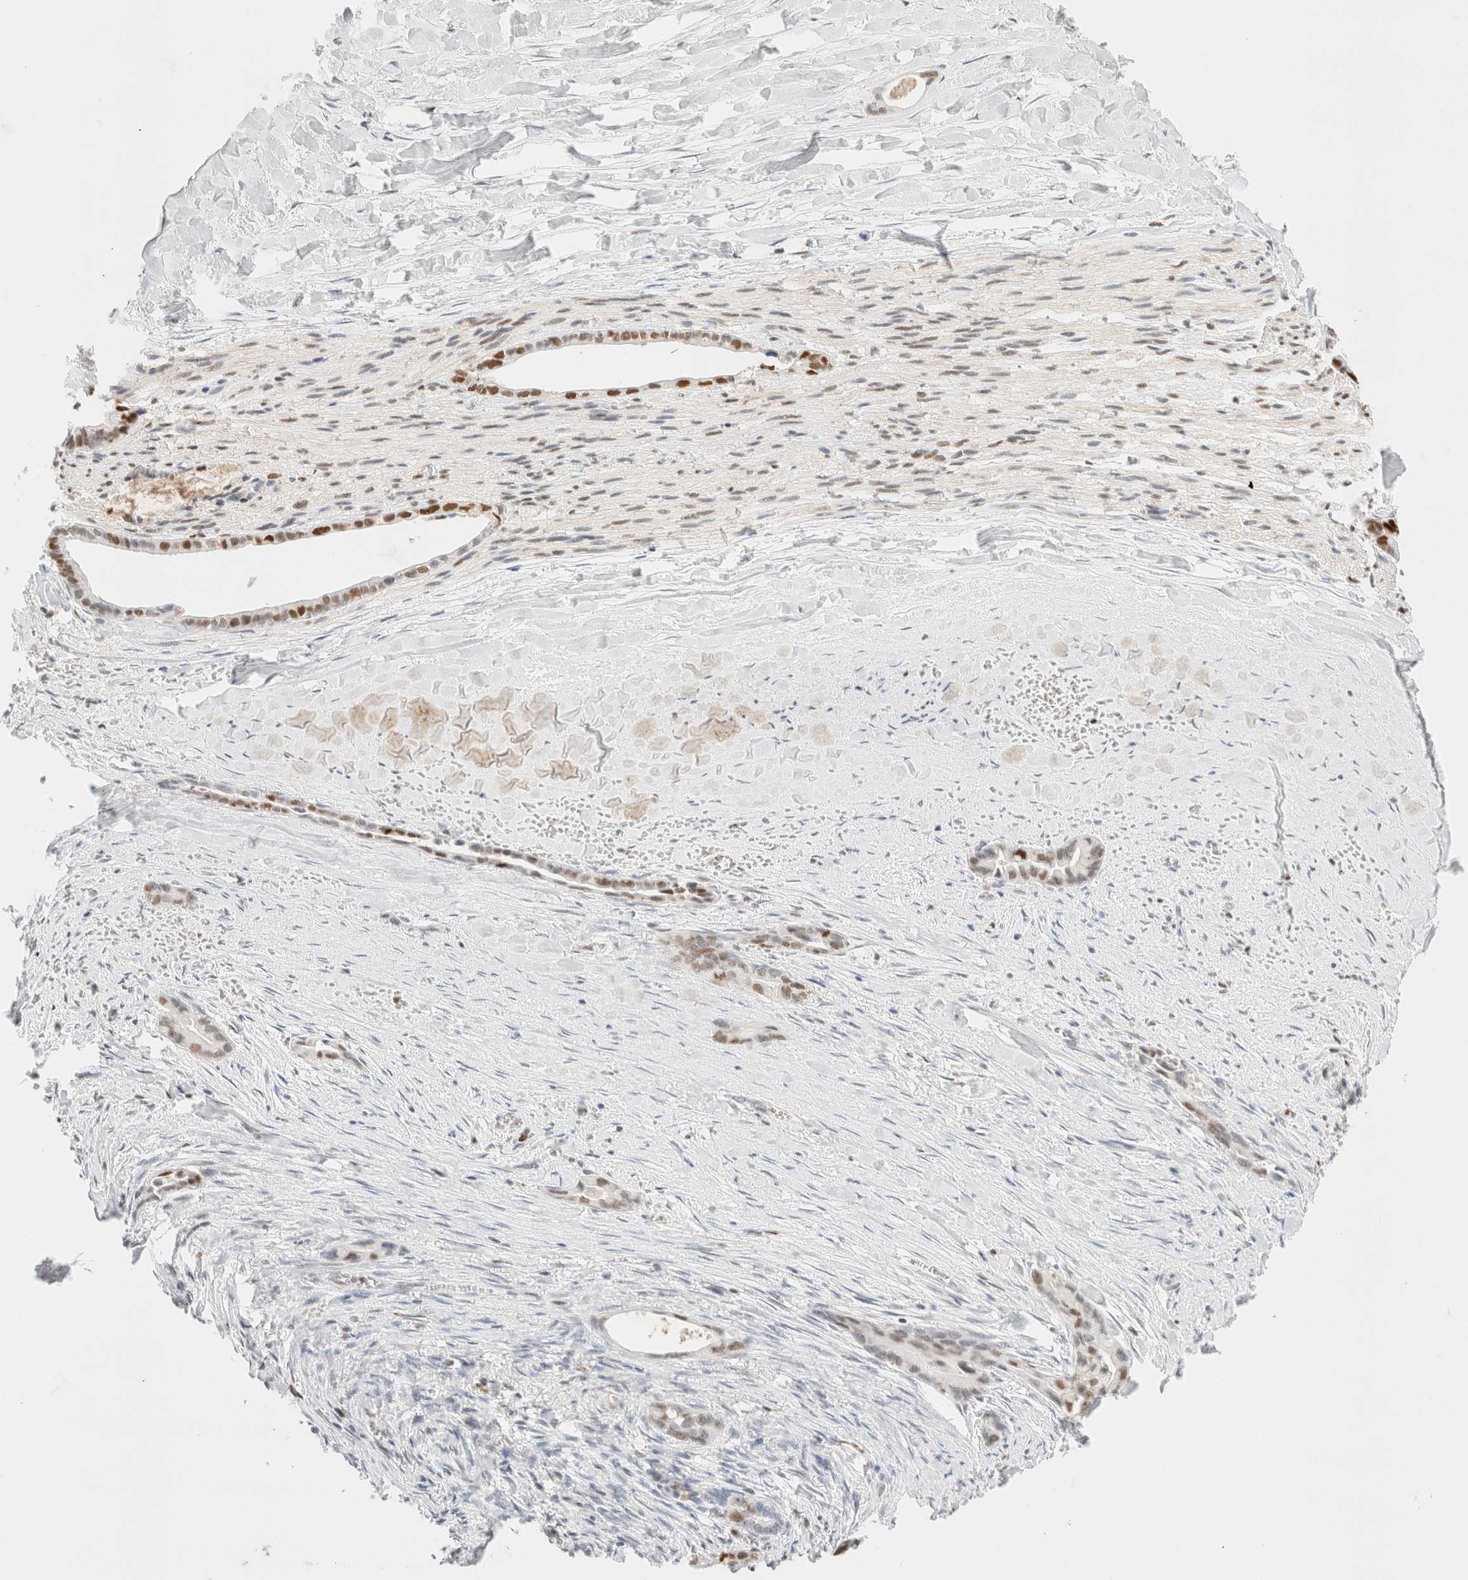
{"staining": {"intensity": "moderate", "quantity": ">75%", "location": "nuclear"}, "tissue": "liver cancer", "cell_type": "Tumor cells", "image_type": "cancer", "snomed": [{"axis": "morphology", "description": "Cholangiocarcinoma"}, {"axis": "topography", "description": "Liver"}], "caption": "Cholangiocarcinoma (liver) was stained to show a protein in brown. There is medium levels of moderate nuclear positivity in approximately >75% of tumor cells.", "gene": "DDB2", "patient": {"sex": "female", "age": 55}}